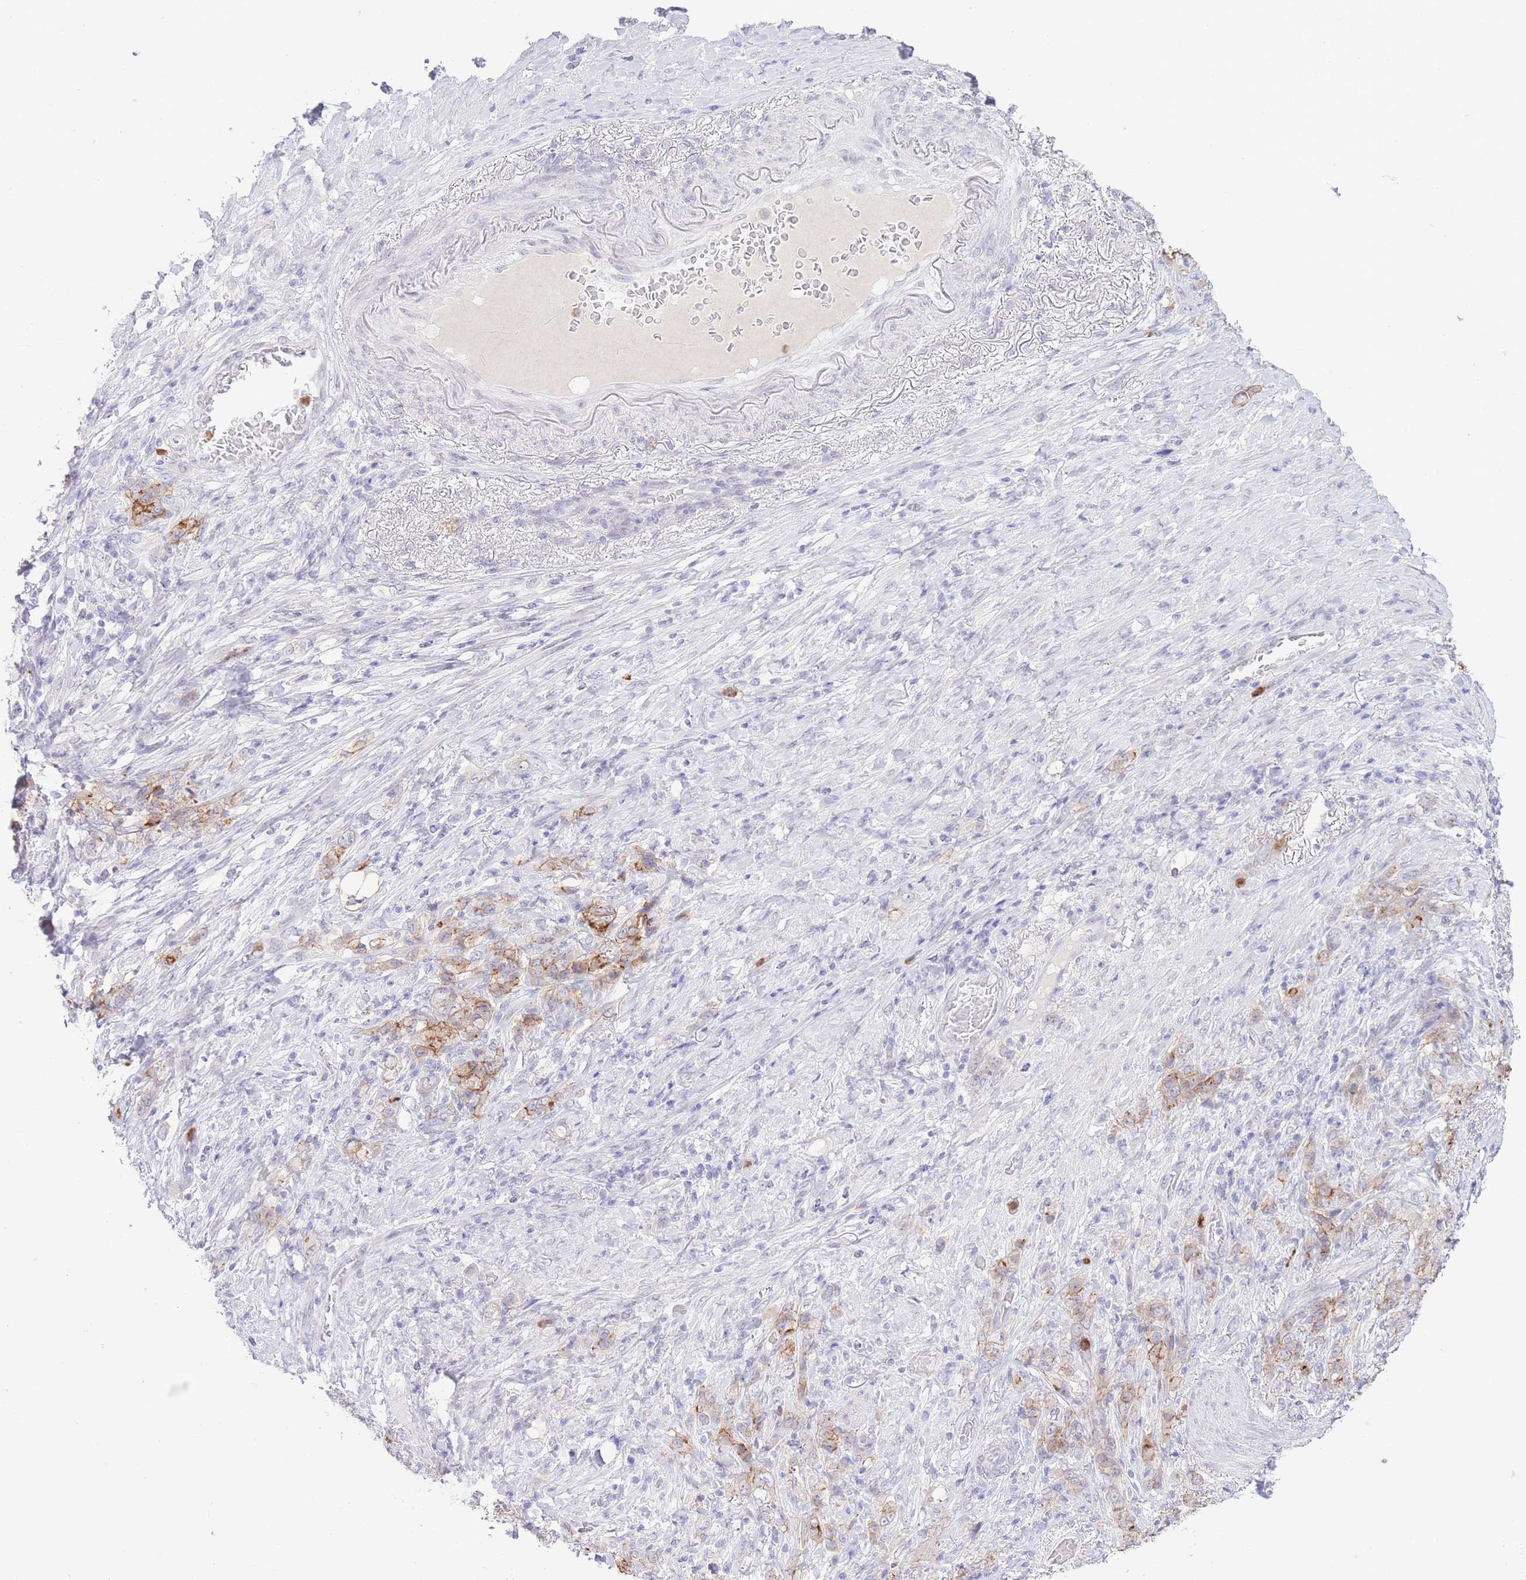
{"staining": {"intensity": "strong", "quantity": "25%-75%", "location": "cytoplasmic/membranous"}, "tissue": "stomach cancer", "cell_type": "Tumor cells", "image_type": "cancer", "snomed": [{"axis": "morphology", "description": "Adenocarcinoma, NOS"}, {"axis": "topography", "description": "Stomach"}], "caption": "IHC image of neoplastic tissue: human stomach adenocarcinoma stained using IHC displays high levels of strong protein expression localized specifically in the cytoplasmic/membranous of tumor cells, appearing as a cytoplasmic/membranous brown color.", "gene": "LCLAT1", "patient": {"sex": "female", "age": 79}}